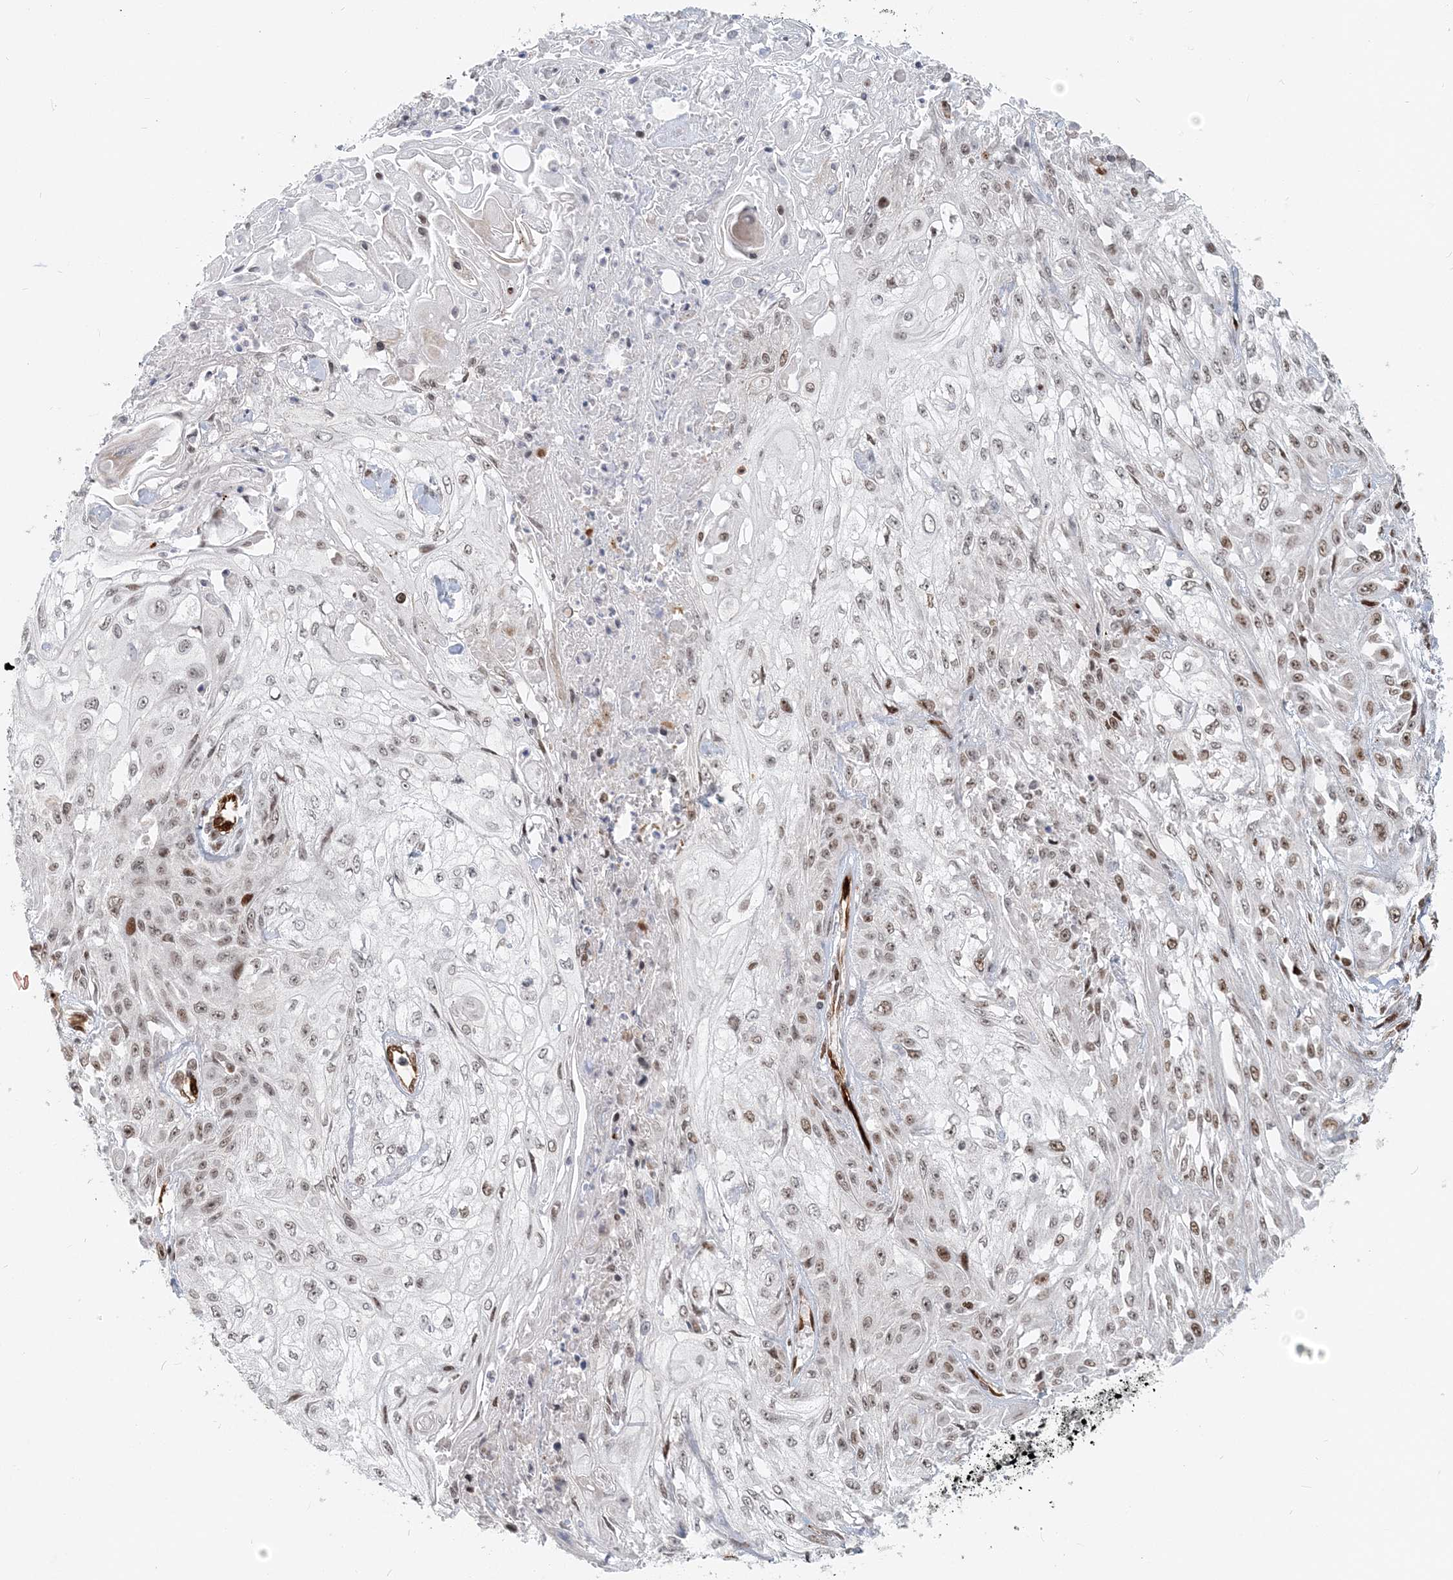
{"staining": {"intensity": "weak", "quantity": "25%-75%", "location": "nuclear"}, "tissue": "skin cancer", "cell_type": "Tumor cells", "image_type": "cancer", "snomed": [{"axis": "morphology", "description": "Squamous cell carcinoma, NOS"}, {"axis": "morphology", "description": "Squamous cell carcinoma, metastatic, NOS"}, {"axis": "topography", "description": "Skin"}, {"axis": "topography", "description": "Lymph node"}], "caption": "Tumor cells demonstrate low levels of weak nuclear expression in about 25%-75% of cells in skin cancer (squamous cell carcinoma).", "gene": "BAZ1B", "patient": {"sex": "male", "age": 75}}